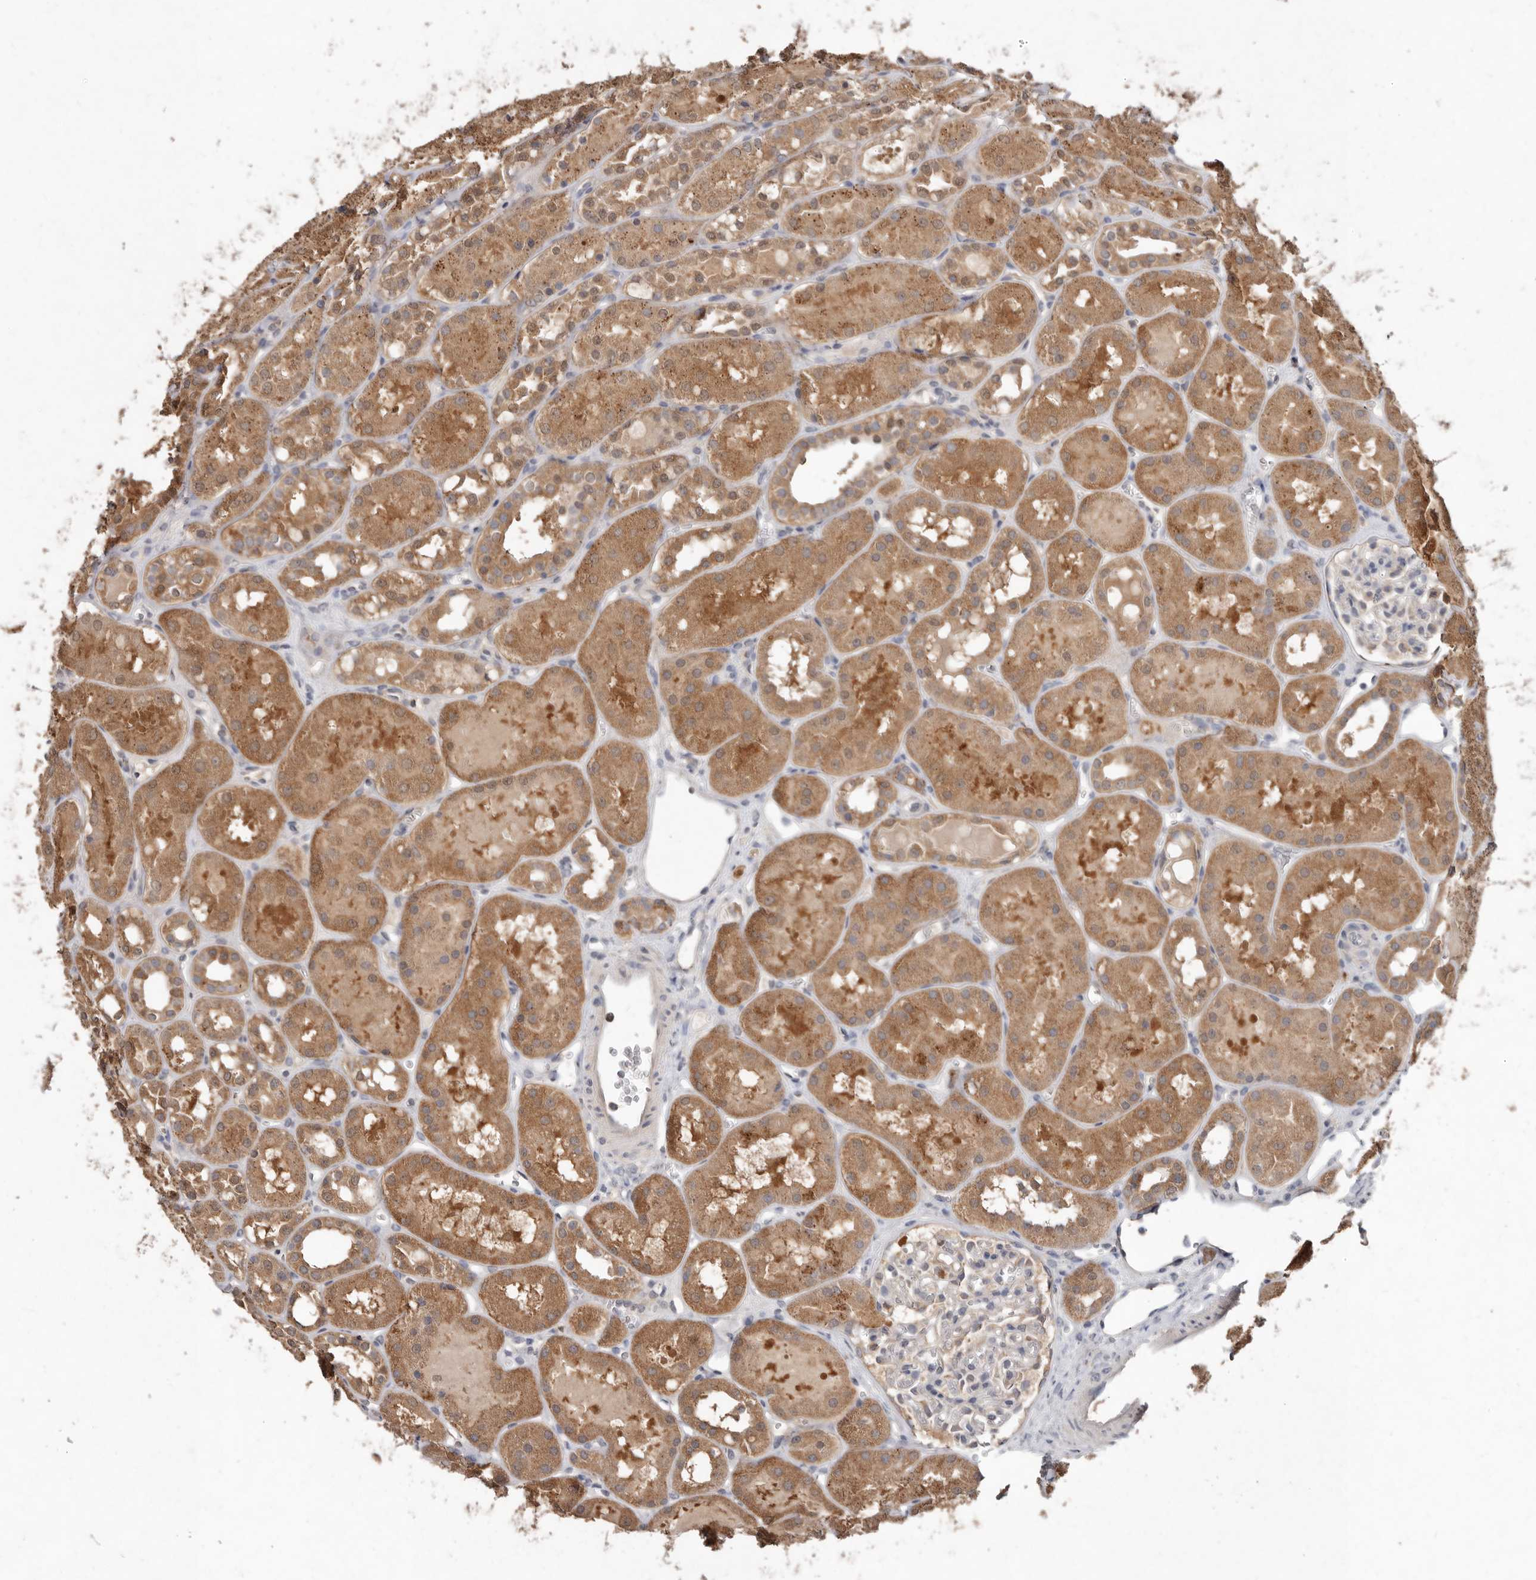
{"staining": {"intensity": "negative", "quantity": "none", "location": "none"}, "tissue": "kidney", "cell_type": "Cells in glomeruli", "image_type": "normal", "snomed": [{"axis": "morphology", "description": "Normal tissue, NOS"}, {"axis": "topography", "description": "Kidney"}], "caption": "The micrograph exhibits no significant staining in cells in glomeruli of kidney. (IHC, brightfield microscopy, high magnification).", "gene": "EDEM1", "patient": {"sex": "male", "age": 16}}